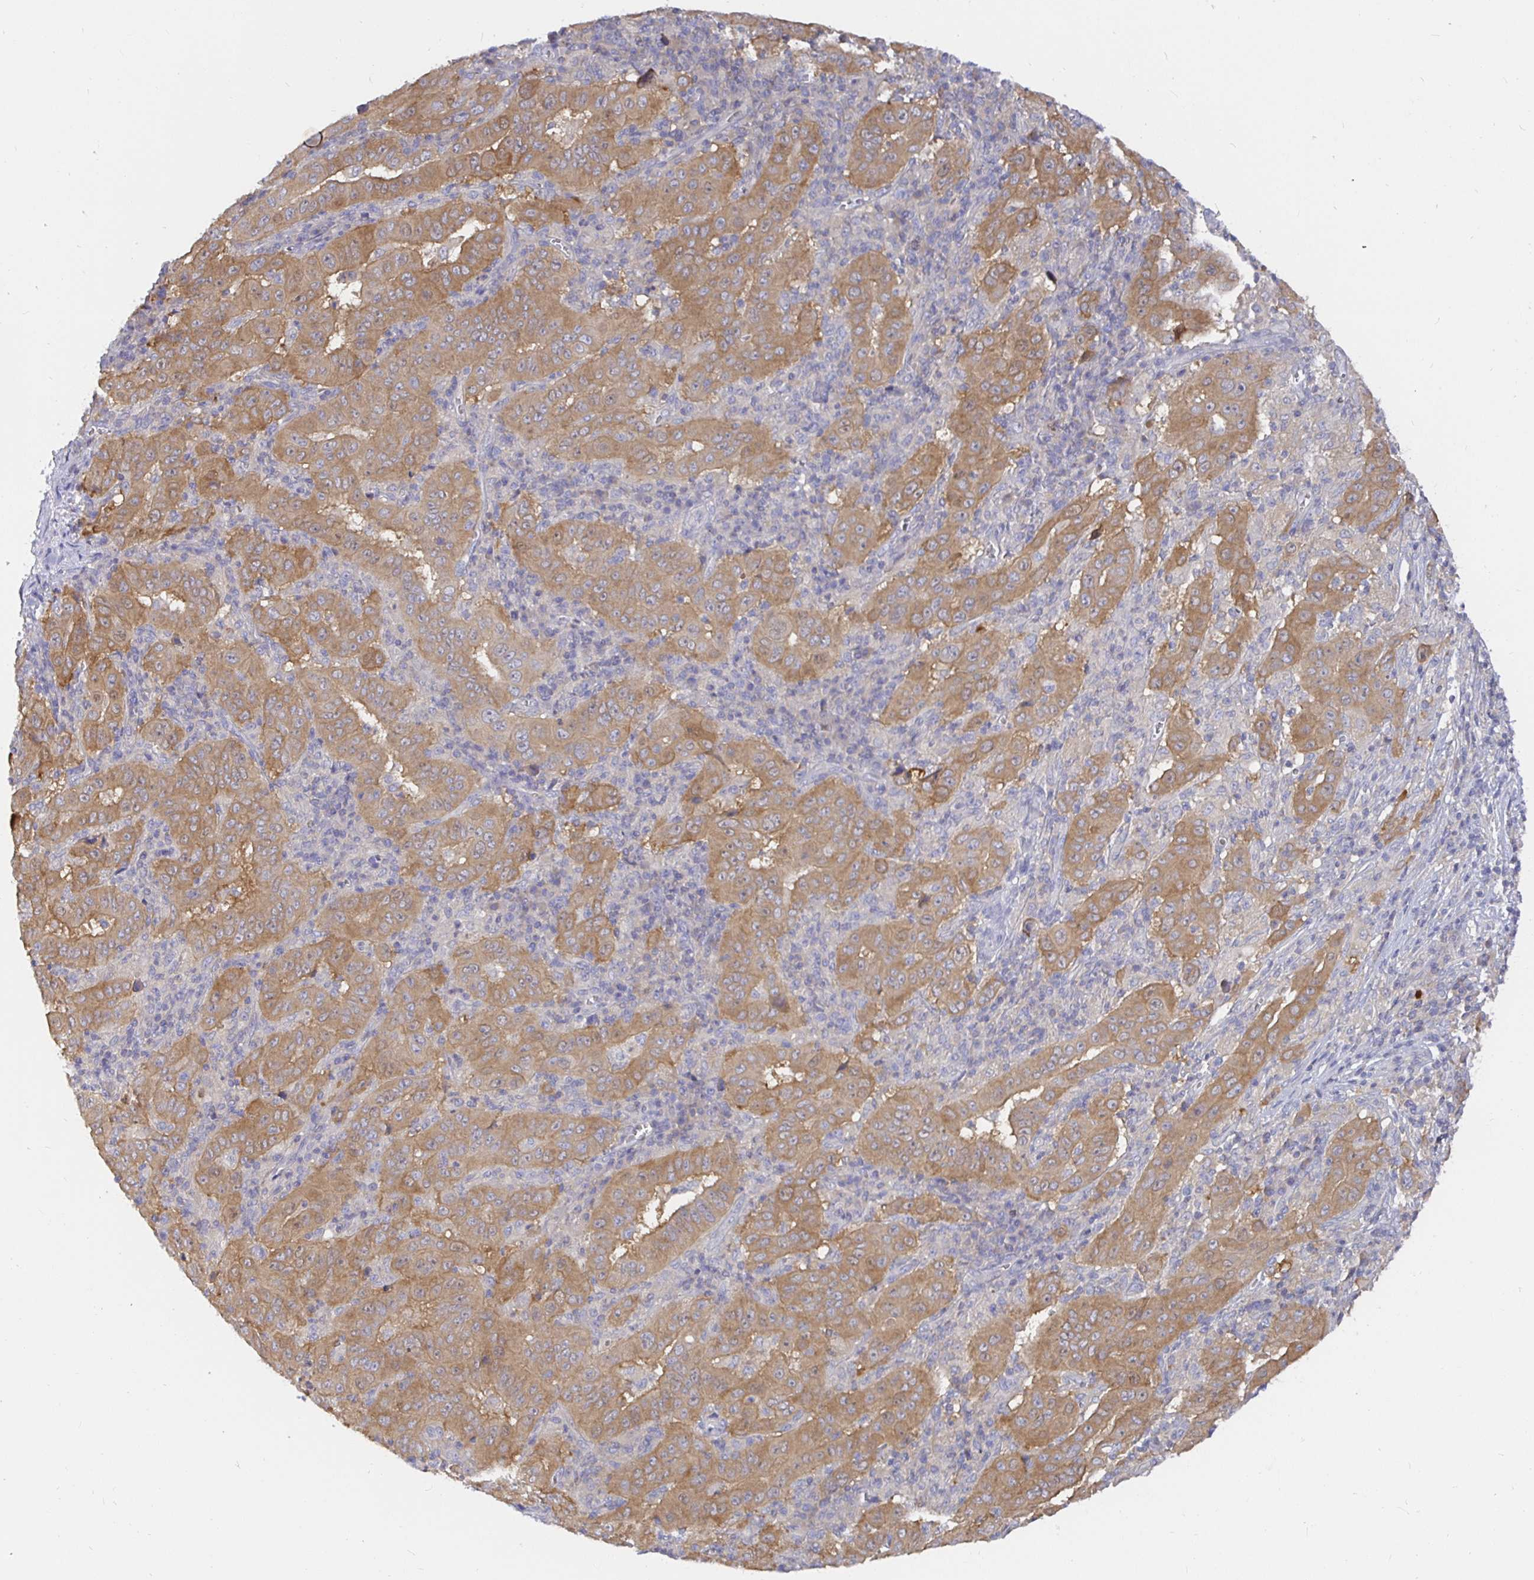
{"staining": {"intensity": "moderate", "quantity": ">75%", "location": "cytoplasmic/membranous"}, "tissue": "pancreatic cancer", "cell_type": "Tumor cells", "image_type": "cancer", "snomed": [{"axis": "morphology", "description": "Adenocarcinoma, NOS"}, {"axis": "topography", "description": "Pancreas"}], "caption": "This histopathology image displays immunohistochemistry (IHC) staining of pancreatic cancer (adenocarcinoma), with medium moderate cytoplasmic/membranous staining in about >75% of tumor cells.", "gene": "KIF21A", "patient": {"sex": "male", "age": 63}}